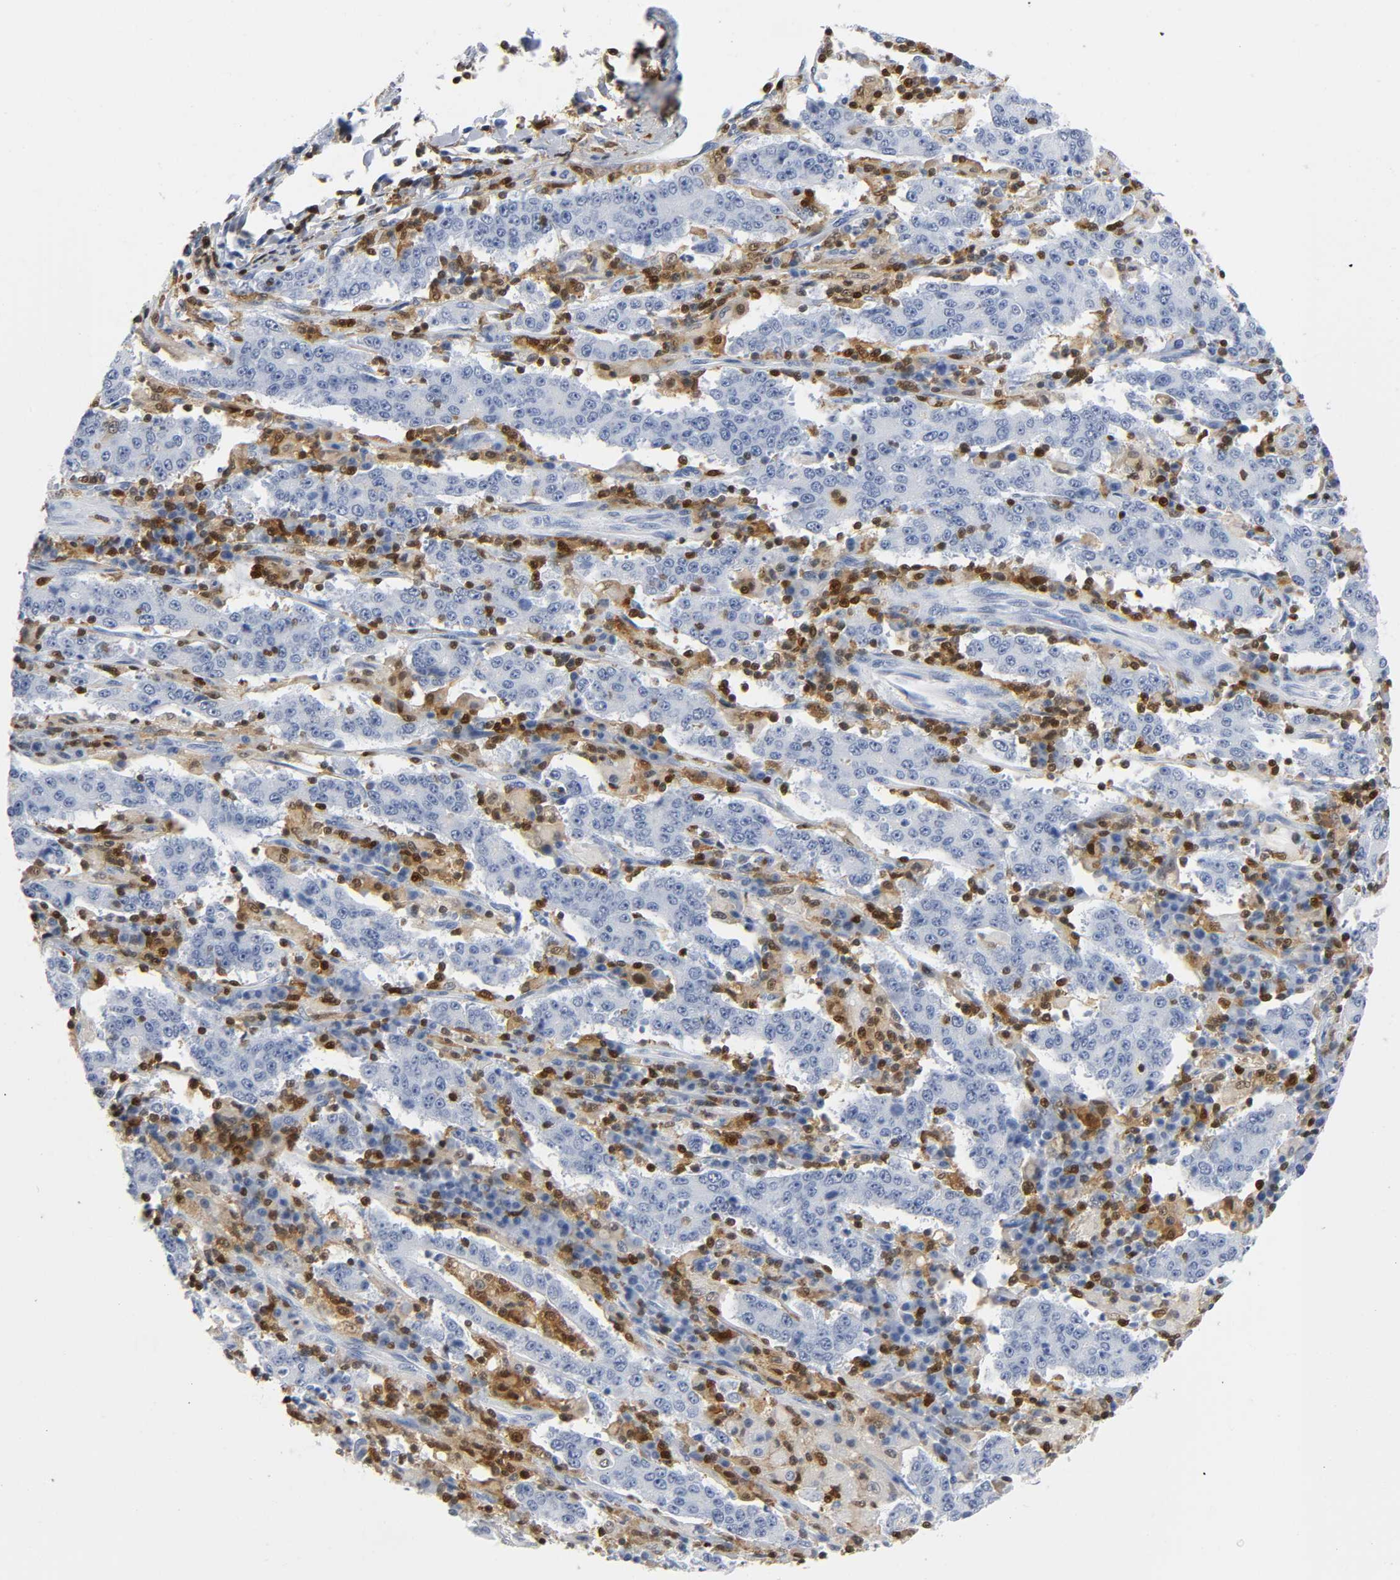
{"staining": {"intensity": "negative", "quantity": "none", "location": "none"}, "tissue": "stomach cancer", "cell_type": "Tumor cells", "image_type": "cancer", "snomed": [{"axis": "morphology", "description": "Normal tissue, NOS"}, {"axis": "morphology", "description": "Adenocarcinoma, NOS"}, {"axis": "topography", "description": "Stomach, upper"}, {"axis": "topography", "description": "Stomach"}], "caption": "Immunohistochemical staining of adenocarcinoma (stomach) displays no significant positivity in tumor cells.", "gene": "DOK2", "patient": {"sex": "male", "age": 59}}